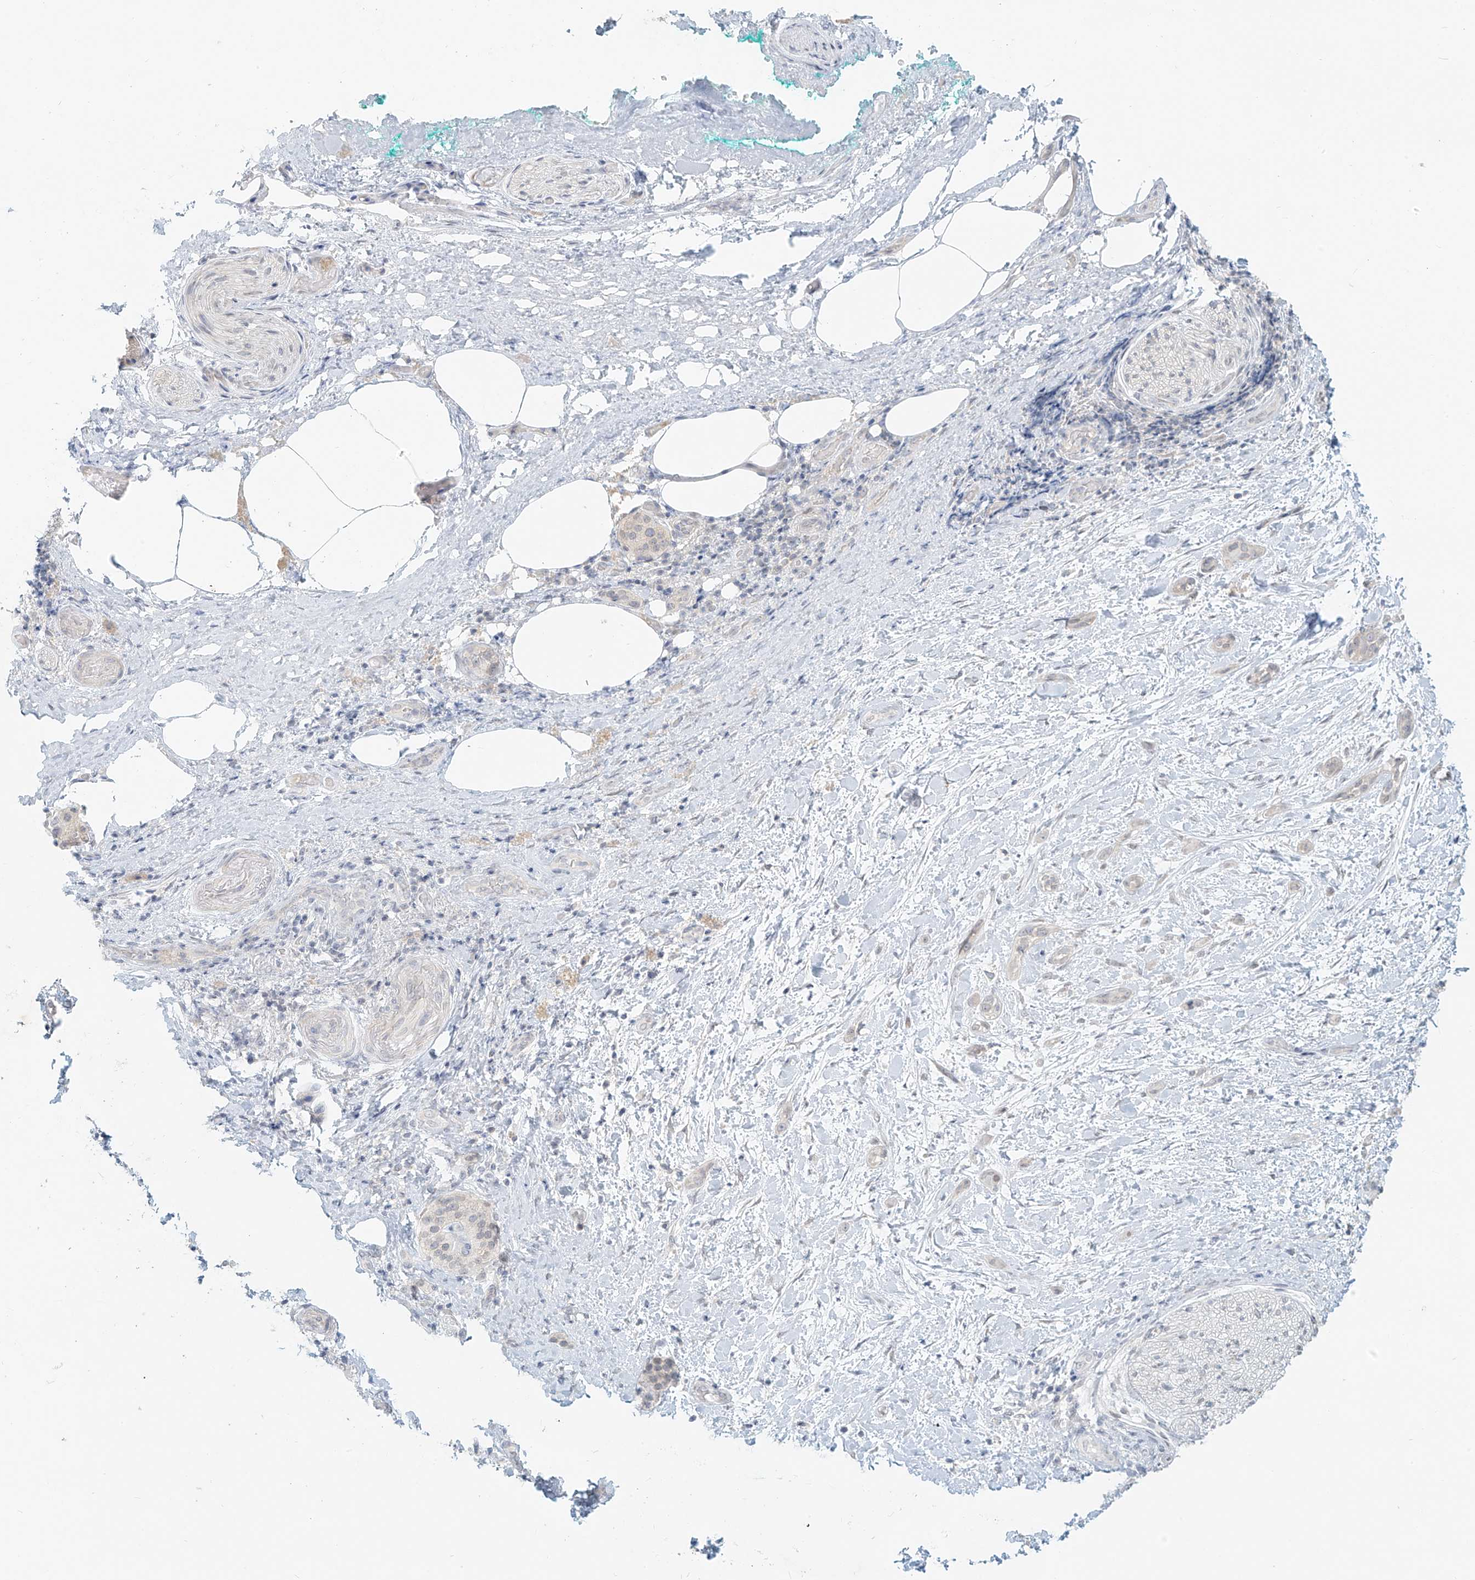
{"staining": {"intensity": "weak", "quantity": "<25%", "location": "cytoplasmic/membranous"}, "tissue": "pancreatic cancer", "cell_type": "Tumor cells", "image_type": "cancer", "snomed": [{"axis": "morphology", "description": "Normal tissue, NOS"}, {"axis": "morphology", "description": "Adenocarcinoma, NOS"}, {"axis": "topography", "description": "Pancreas"}, {"axis": "topography", "description": "Peripheral nerve tissue"}], "caption": "Micrograph shows no significant protein positivity in tumor cells of pancreatic adenocarcinoma. (DAB immunohistochemistry (IHC) visualized using brightfield microscopy, high magnification).", "gene": "OSBPL7", "patient": {"sex": "female", "age": 63}}